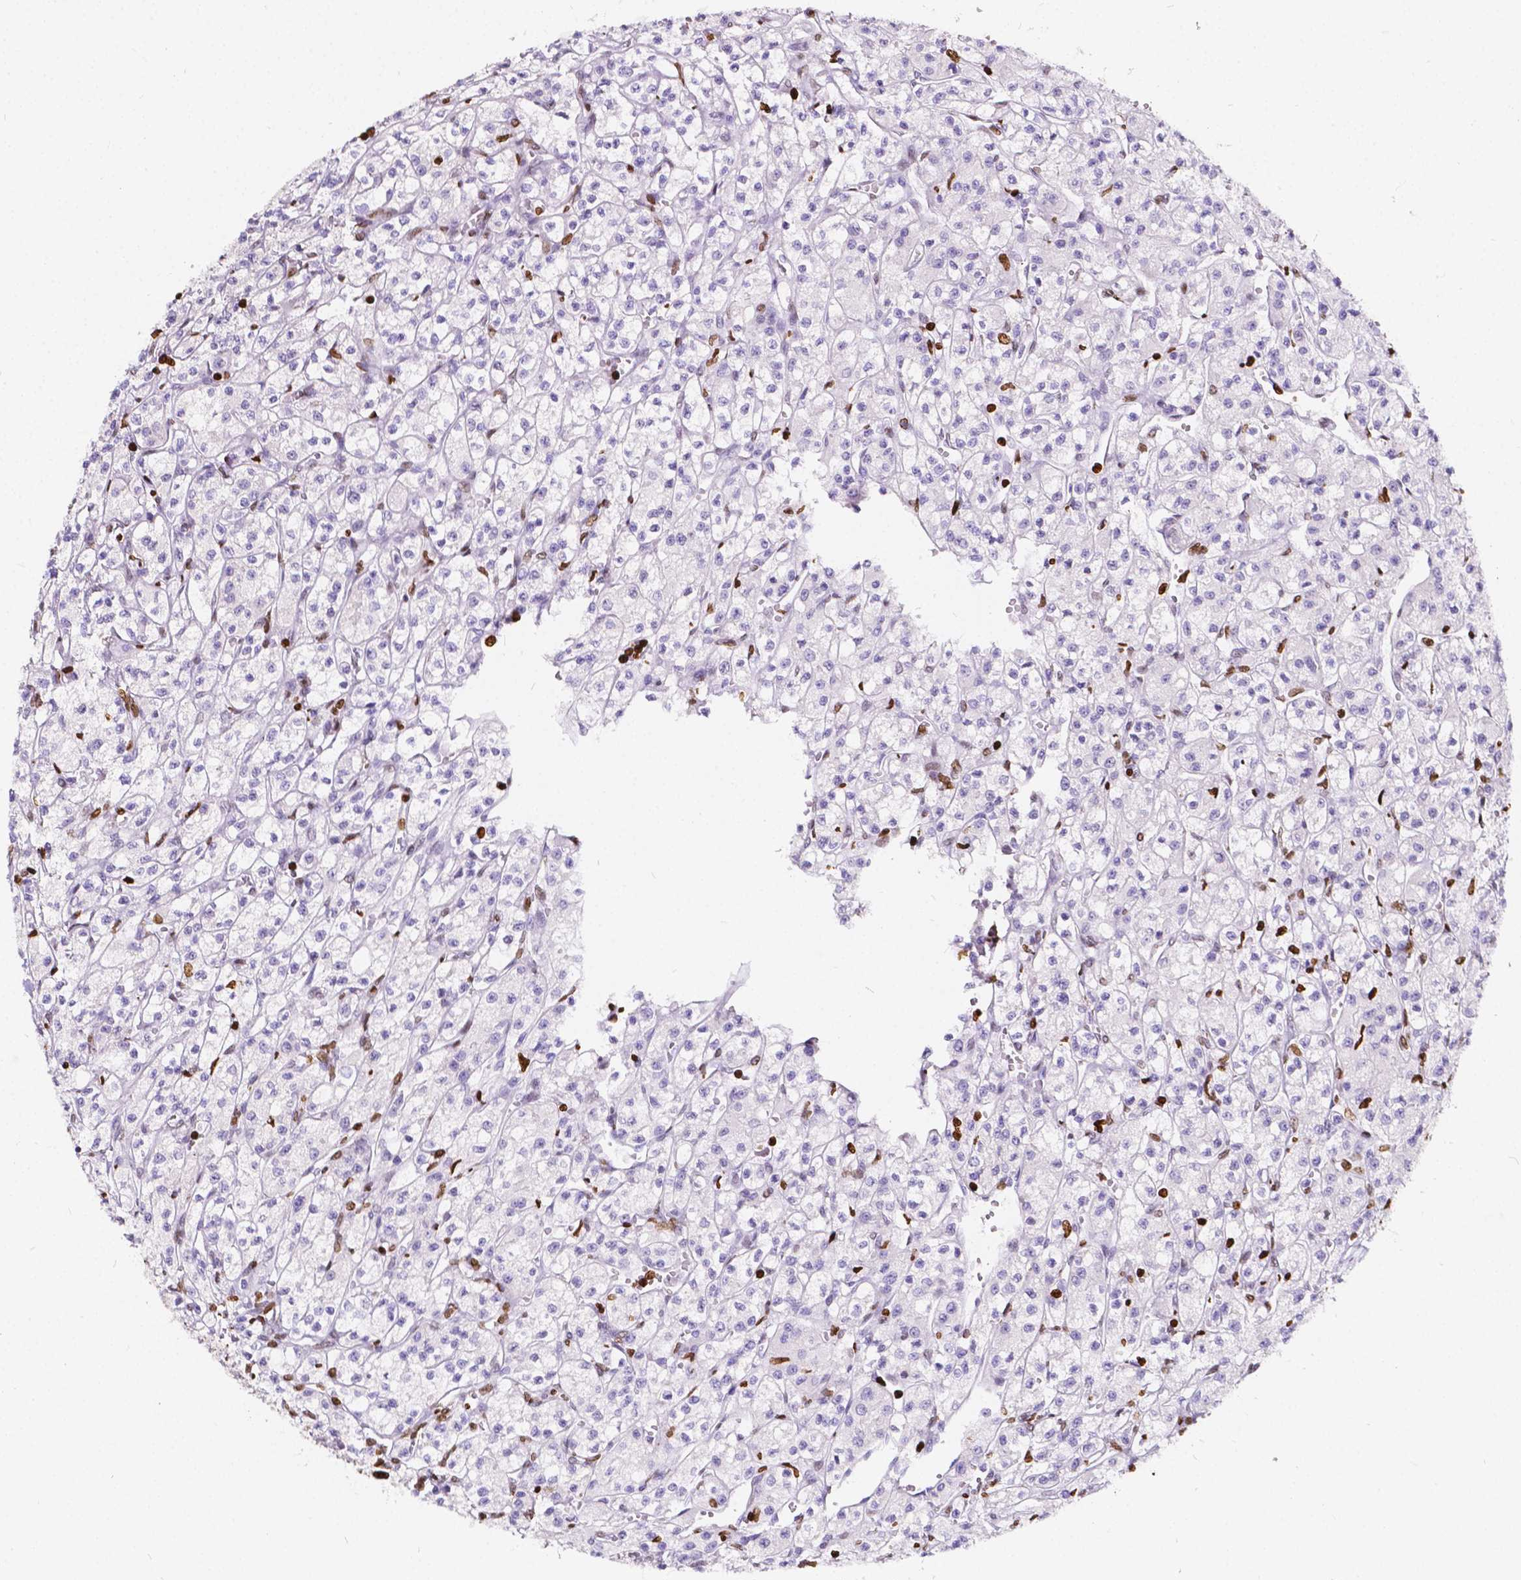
{"staining": {"intensity": "negative", "quantity": "none", "location": "none"}, "tissue": "renal cancer", "cell_type": "Tumor cells", "image_type": "cancer", "snomed": [{"axis": "morphology", "description": "Adenocarcinoma, NOS"}, {"axis": "topography", "description": "Kidney"}], "caption": "Tumor cells are negative for brown protein staining in renal cancer (adenocarcinoma).", "gene": "CBY3", "patient": {"sex": "female", "age": 70}}